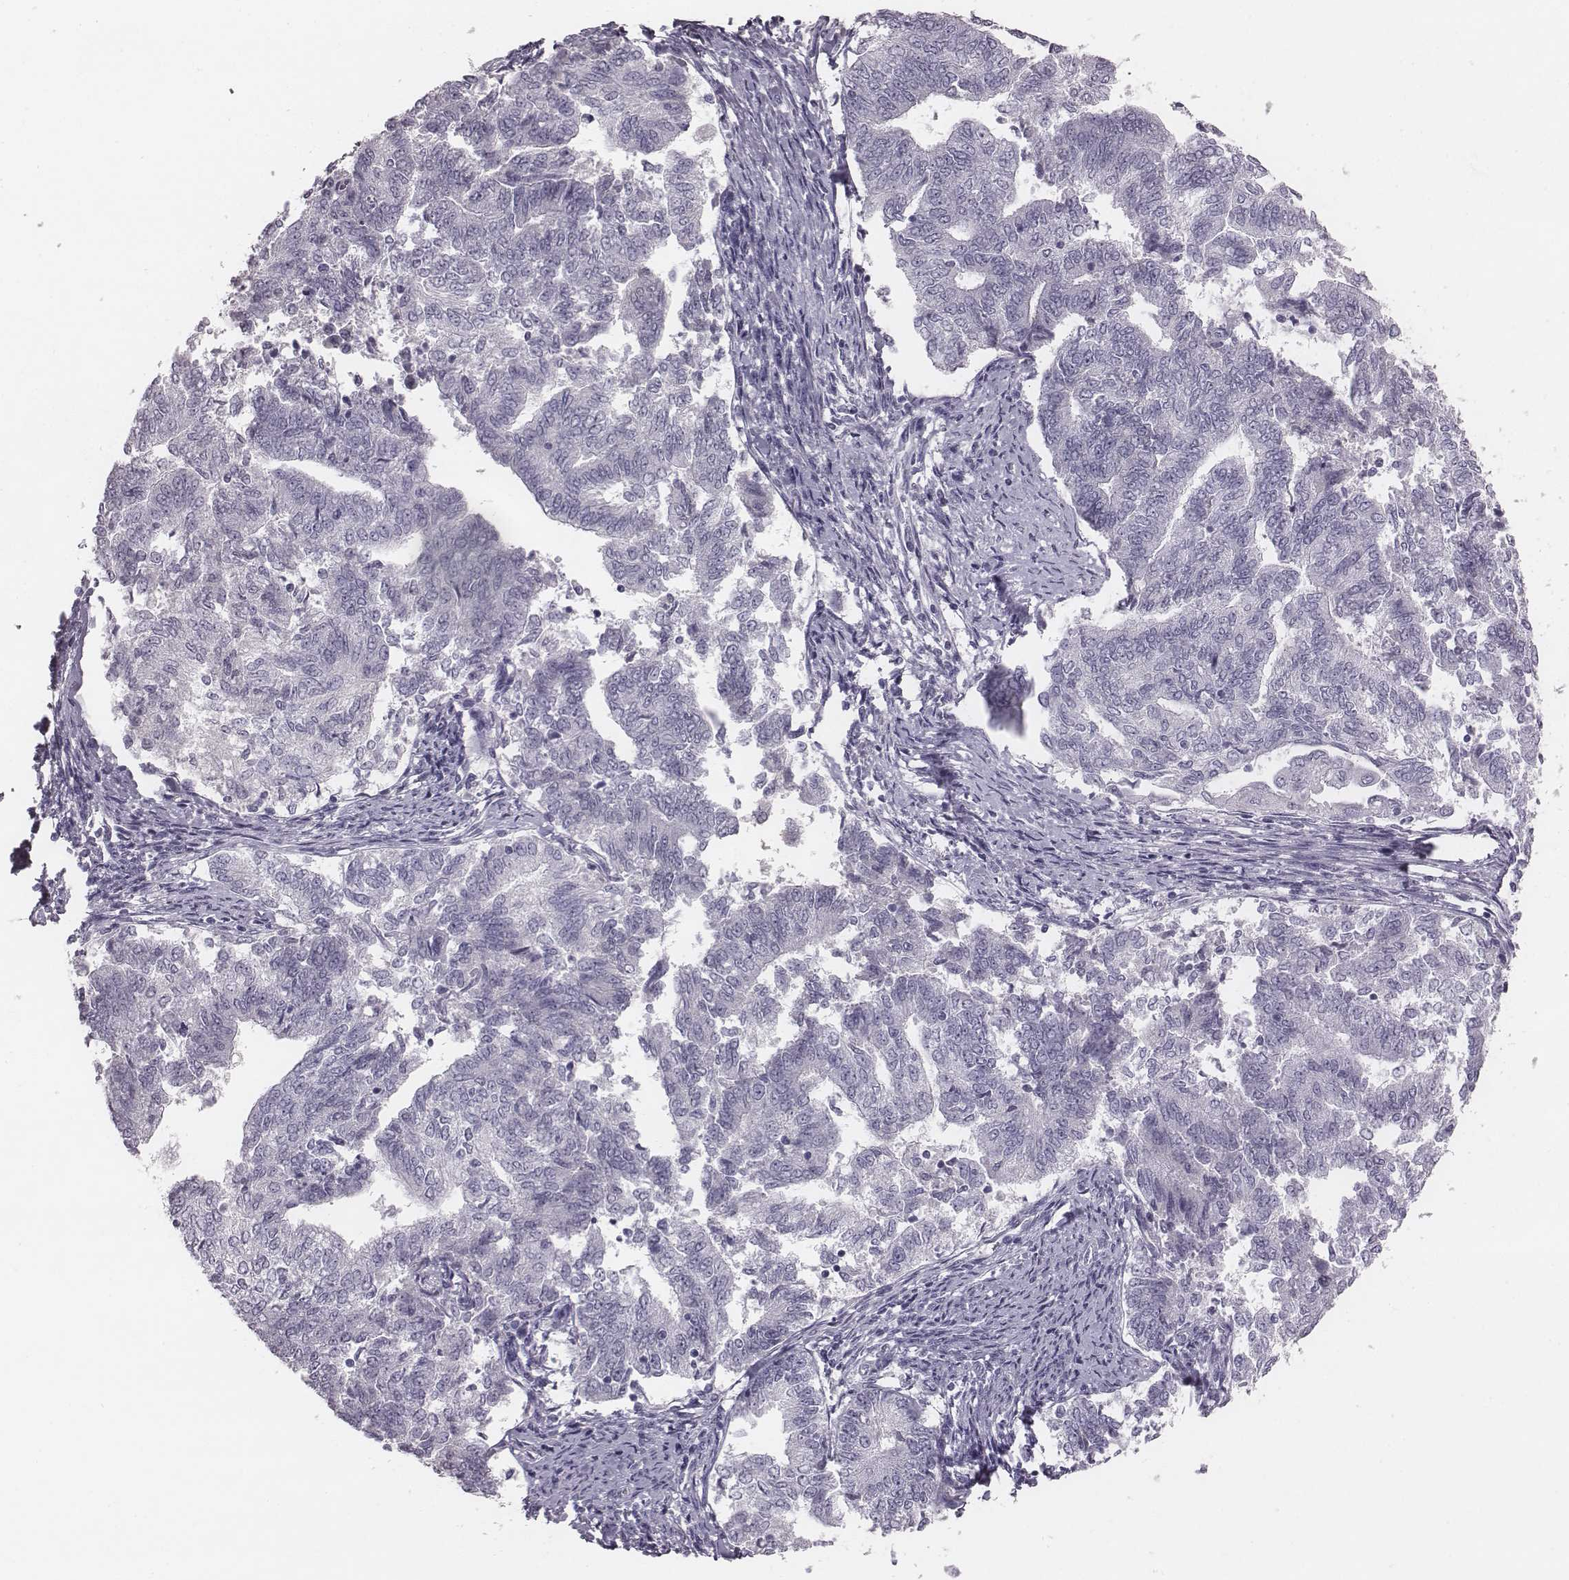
{"staining": {"intensity": "negative", "quantity": "none", "location": "none"}, "tissue": "endometrial cancer", "cell_type": "Tumor cells", "image_type": "cancer", "snomed": [{"axis": "morphology", "description": "Adenocarcinoma, NOS"}, {"axis": "topography", "description": "Endometrium"}], "caption": "Human endometrial cancer (adenocarcinoma) stained for a protein using IHC demonstrates no staining in tumor cells.", "gene": "PDE8B", "patient": {"sex": "female", "age": 65}}